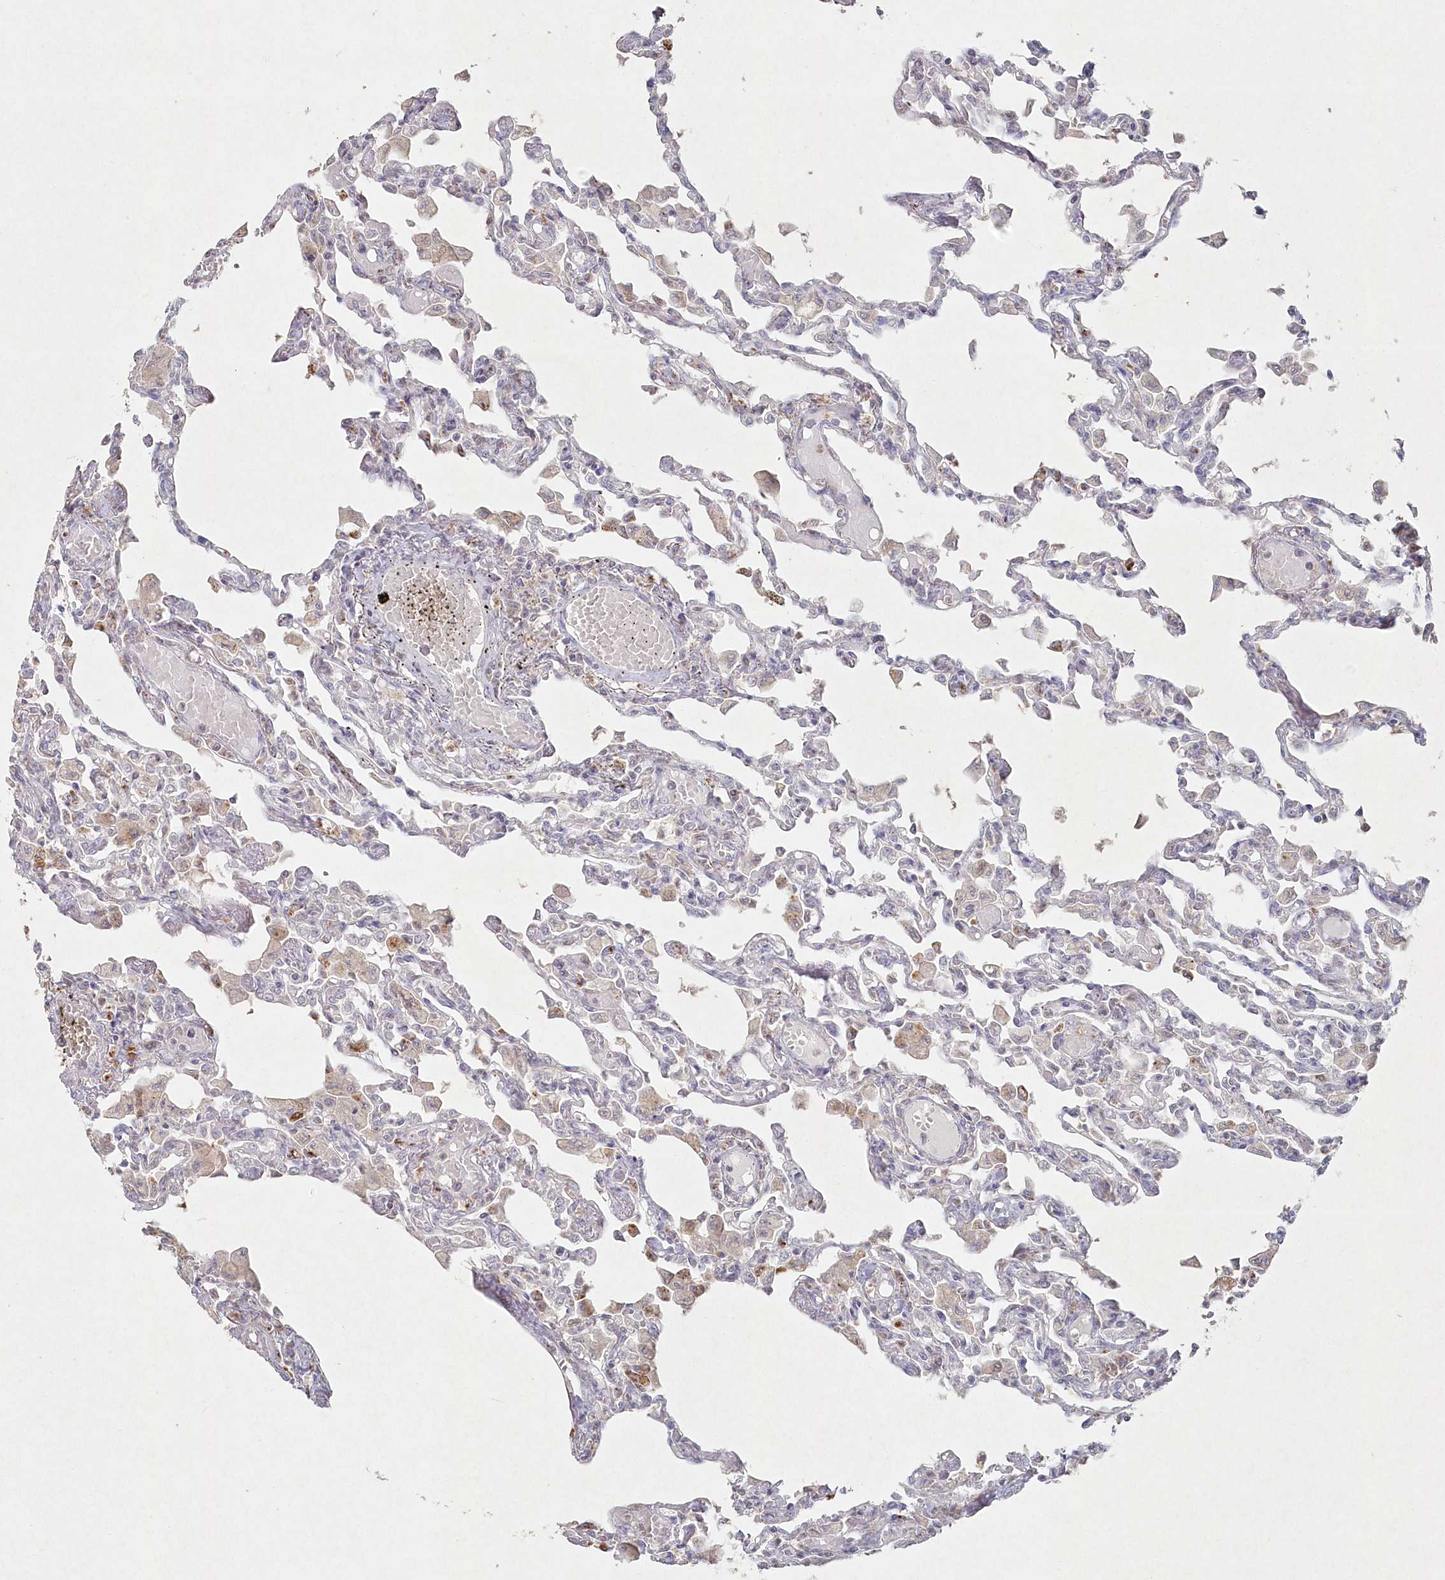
{"staining": {"intensity": "negative", "quantity": "none", "location": "none"}, "tissue": "lung", "cell_type": "Alveolar cells", "image_type": "normal", "snomed": [{"axis": "morphology", "description": "Normal tissue, NOS"}, {"axis": "topography", "description": "Bronchus"}, {"axis": "topography", "description": "Lung"}], "caption": "An IHC image of unremarkable lung is shown. There is no staining in alveolar cells of lung. (DAB (3,3'-diaminobenzidine) IHC visualized using brightfield microscopy, high magnification).", "gene": "TGFBRAP1", "patient": {"sex": "female", "age": 49}}